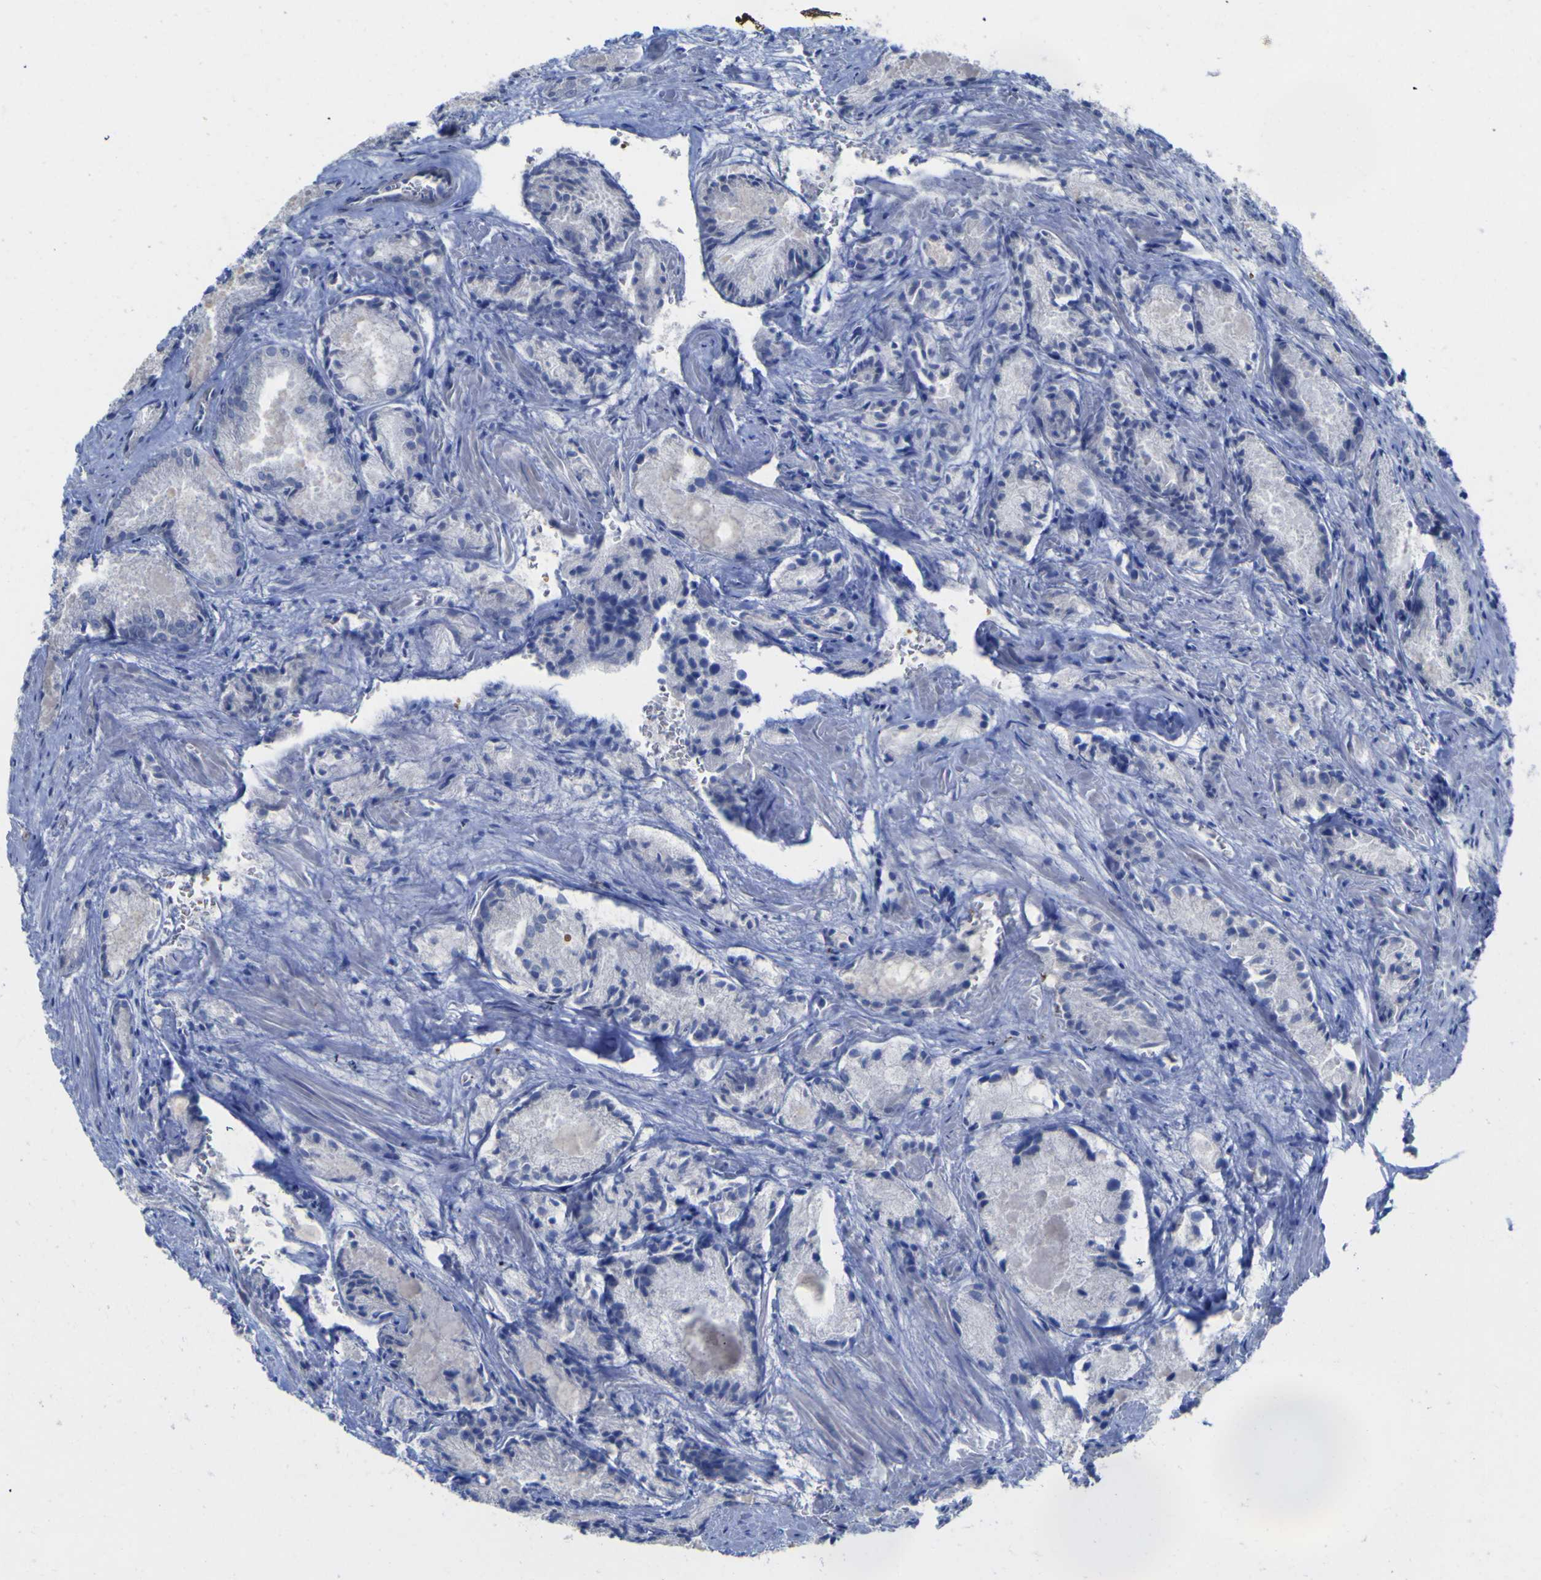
{"staining": {"intensity": "negative", "quantity": "none", "location": "none"}, "tissue": "prostate cancer", "cell_type": "Tumor cells", "image_type": "cancer", "snomed": [{"axis": "morphology", "description": "Adenocarcinoma, Low grade"}, {"axis": "topography", "description": "Prostate"}], "caption": "Immunohistochemistry histopathology image of neoplastic tissue: human prostate low-grade adenocarcinoma stained with DAB (3,3'-diaminobenzidine) exhibits no significant protein staining in tumor cells. (DAB (3,3'-diaminobenzidine) immunohistochemistry with hematoxylin counter stain).", "gene": "GCM1", "patient": {"sex": "male", "age": 64}}